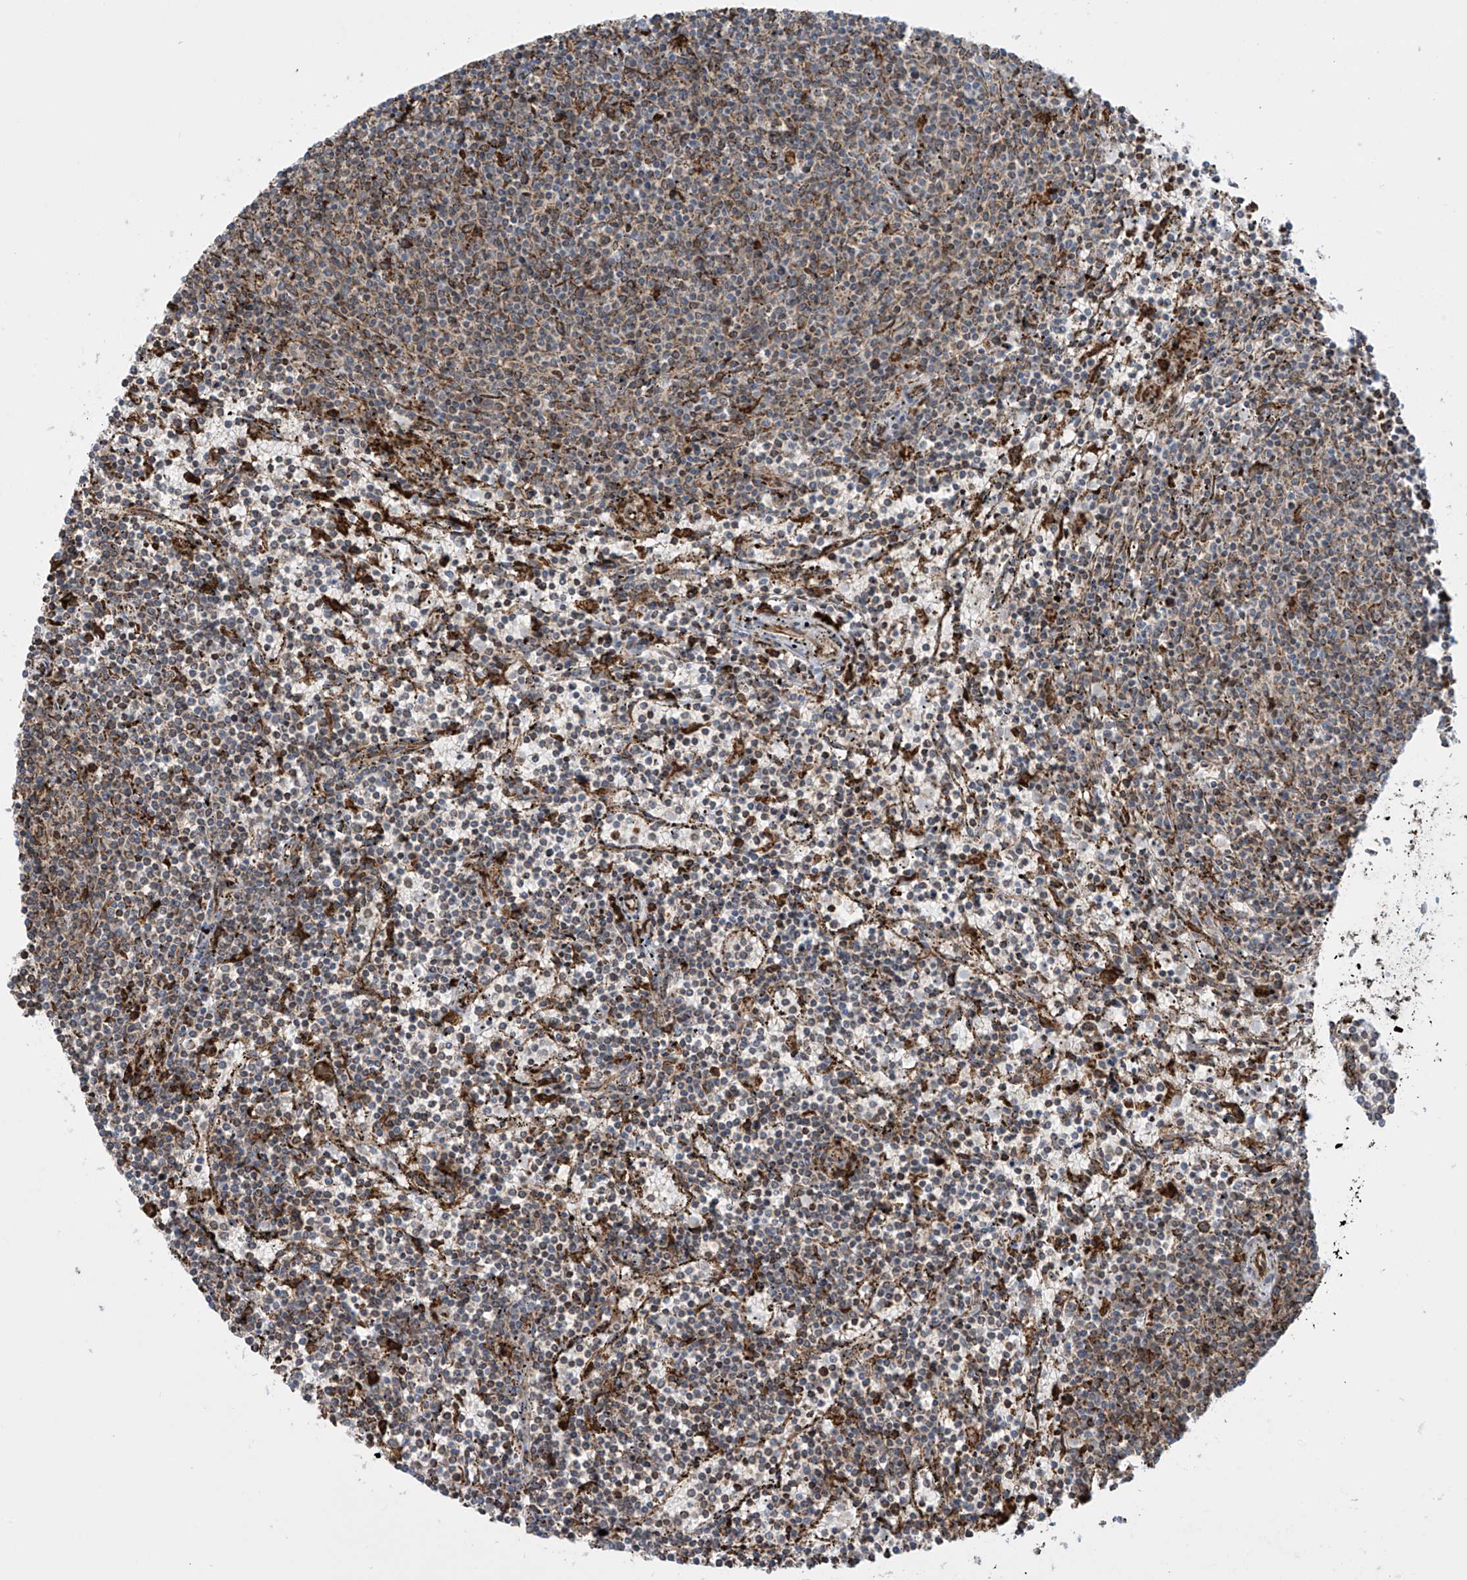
{"staining": {"intensity": "weak", "quantity": "<25%", "location": "cytoplasmic/membranous"}, "tissue": "lymphoma", "cell_type": "Tumor cells", "image_type": "cancer", "snomed": [{"axis": "morphology", "description": "Malignant lymphoma, non-Hodgkin's type, Low grade"}, {"axis": "topography", "description": "Spleen"}], "caption": "Immunohistochemical staining of human low-grade malignant lymphoma, non-Hodgkin's type displays no significant positivity in tumor cells.", "gene": "MX1", "patient": {"sex": "female", "age": 50}}